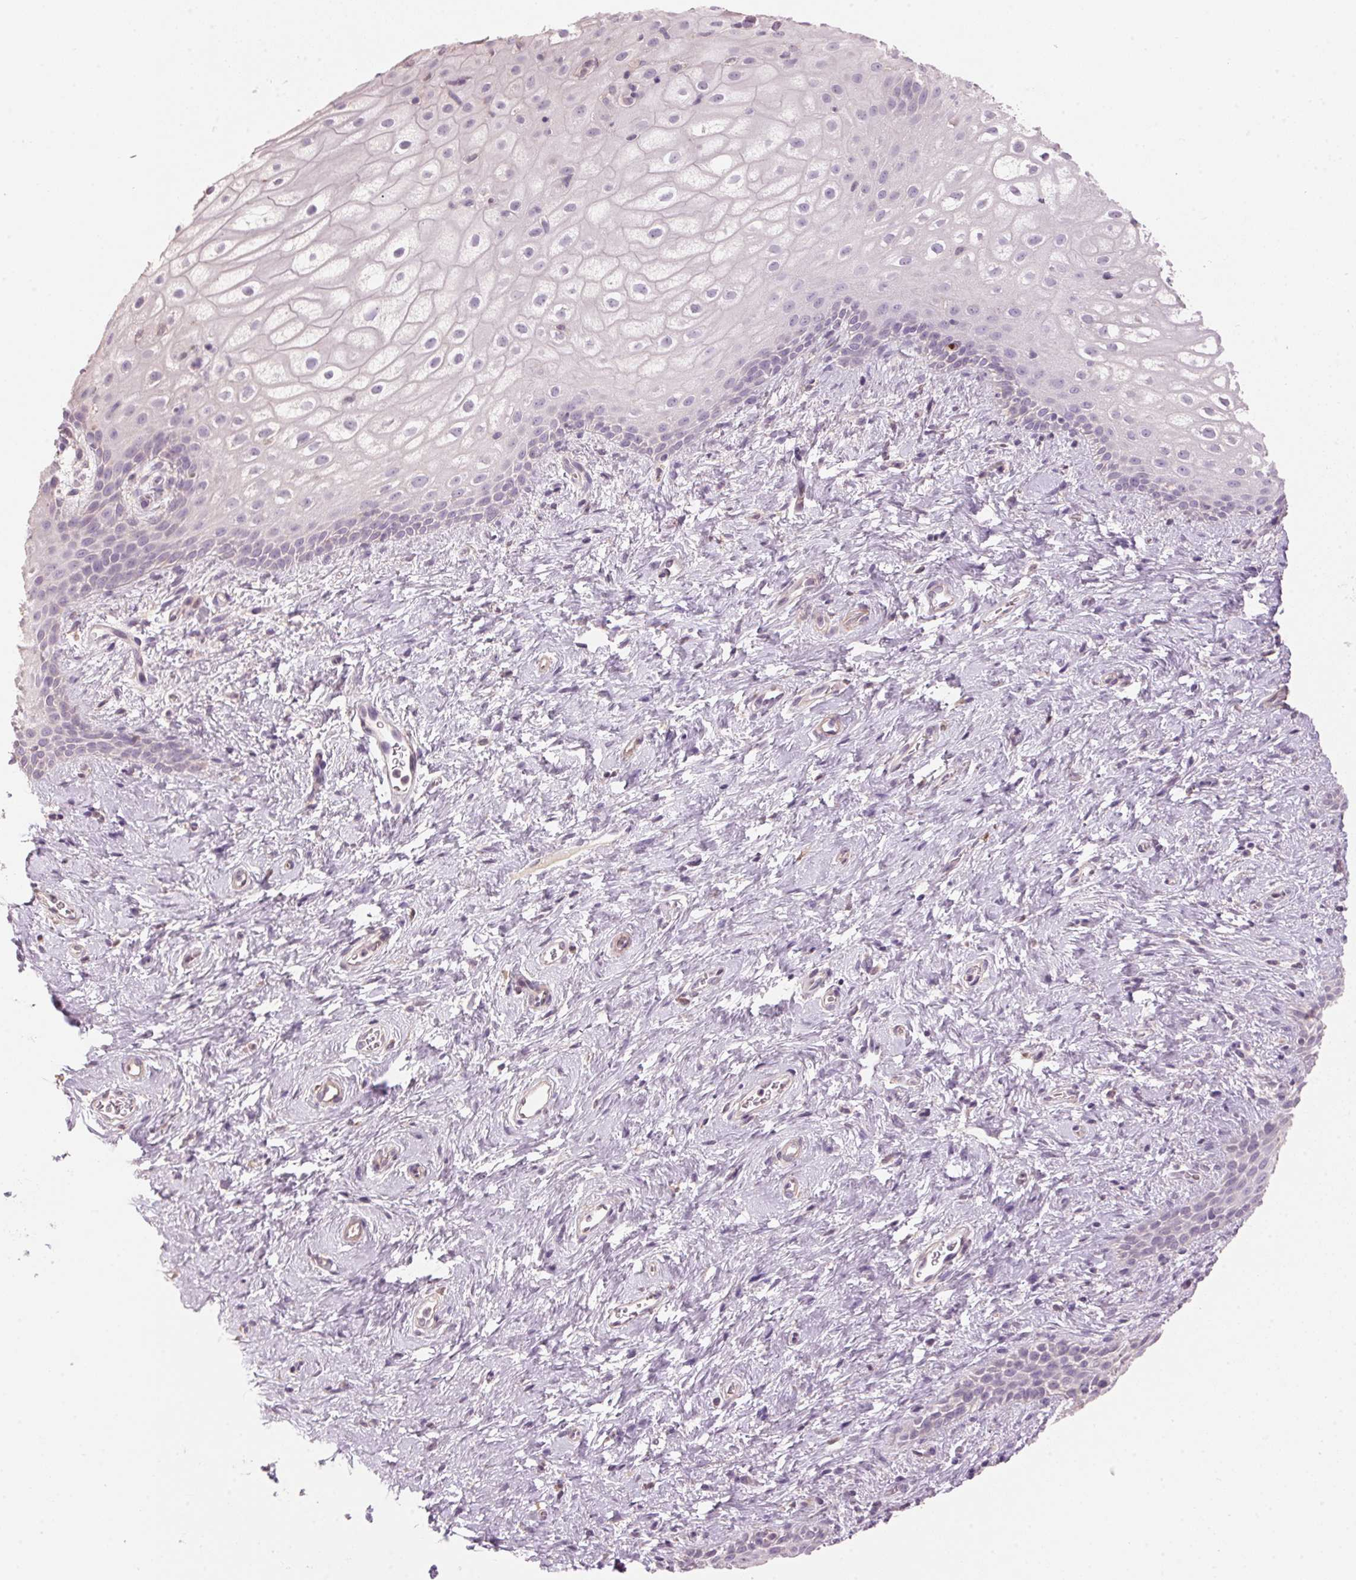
{"staining": {"intensity": "negative", "quantity": "none", "location": "none"}, "tissue": "skin", "cell_type": "Epidermal cells", "image_type": "normal", "snomed": [{"axis": "morphology", "description": "Normal tissue, NOS"}, {"axis": "topography", "description": "Anal"}], "caption": "Immunohistochemistry photomicrograph of unremarkable skin: skin stained with DAB (3,3'-diaminobenzidine) displays no significant protein expression in epidermal cells. (Brightfield microscopy of DAB (3,3'-diaminobenzidine) IHC at high magnification).", "gene": "LYZL6", "patient": {"sex": "female", "age": 46}}